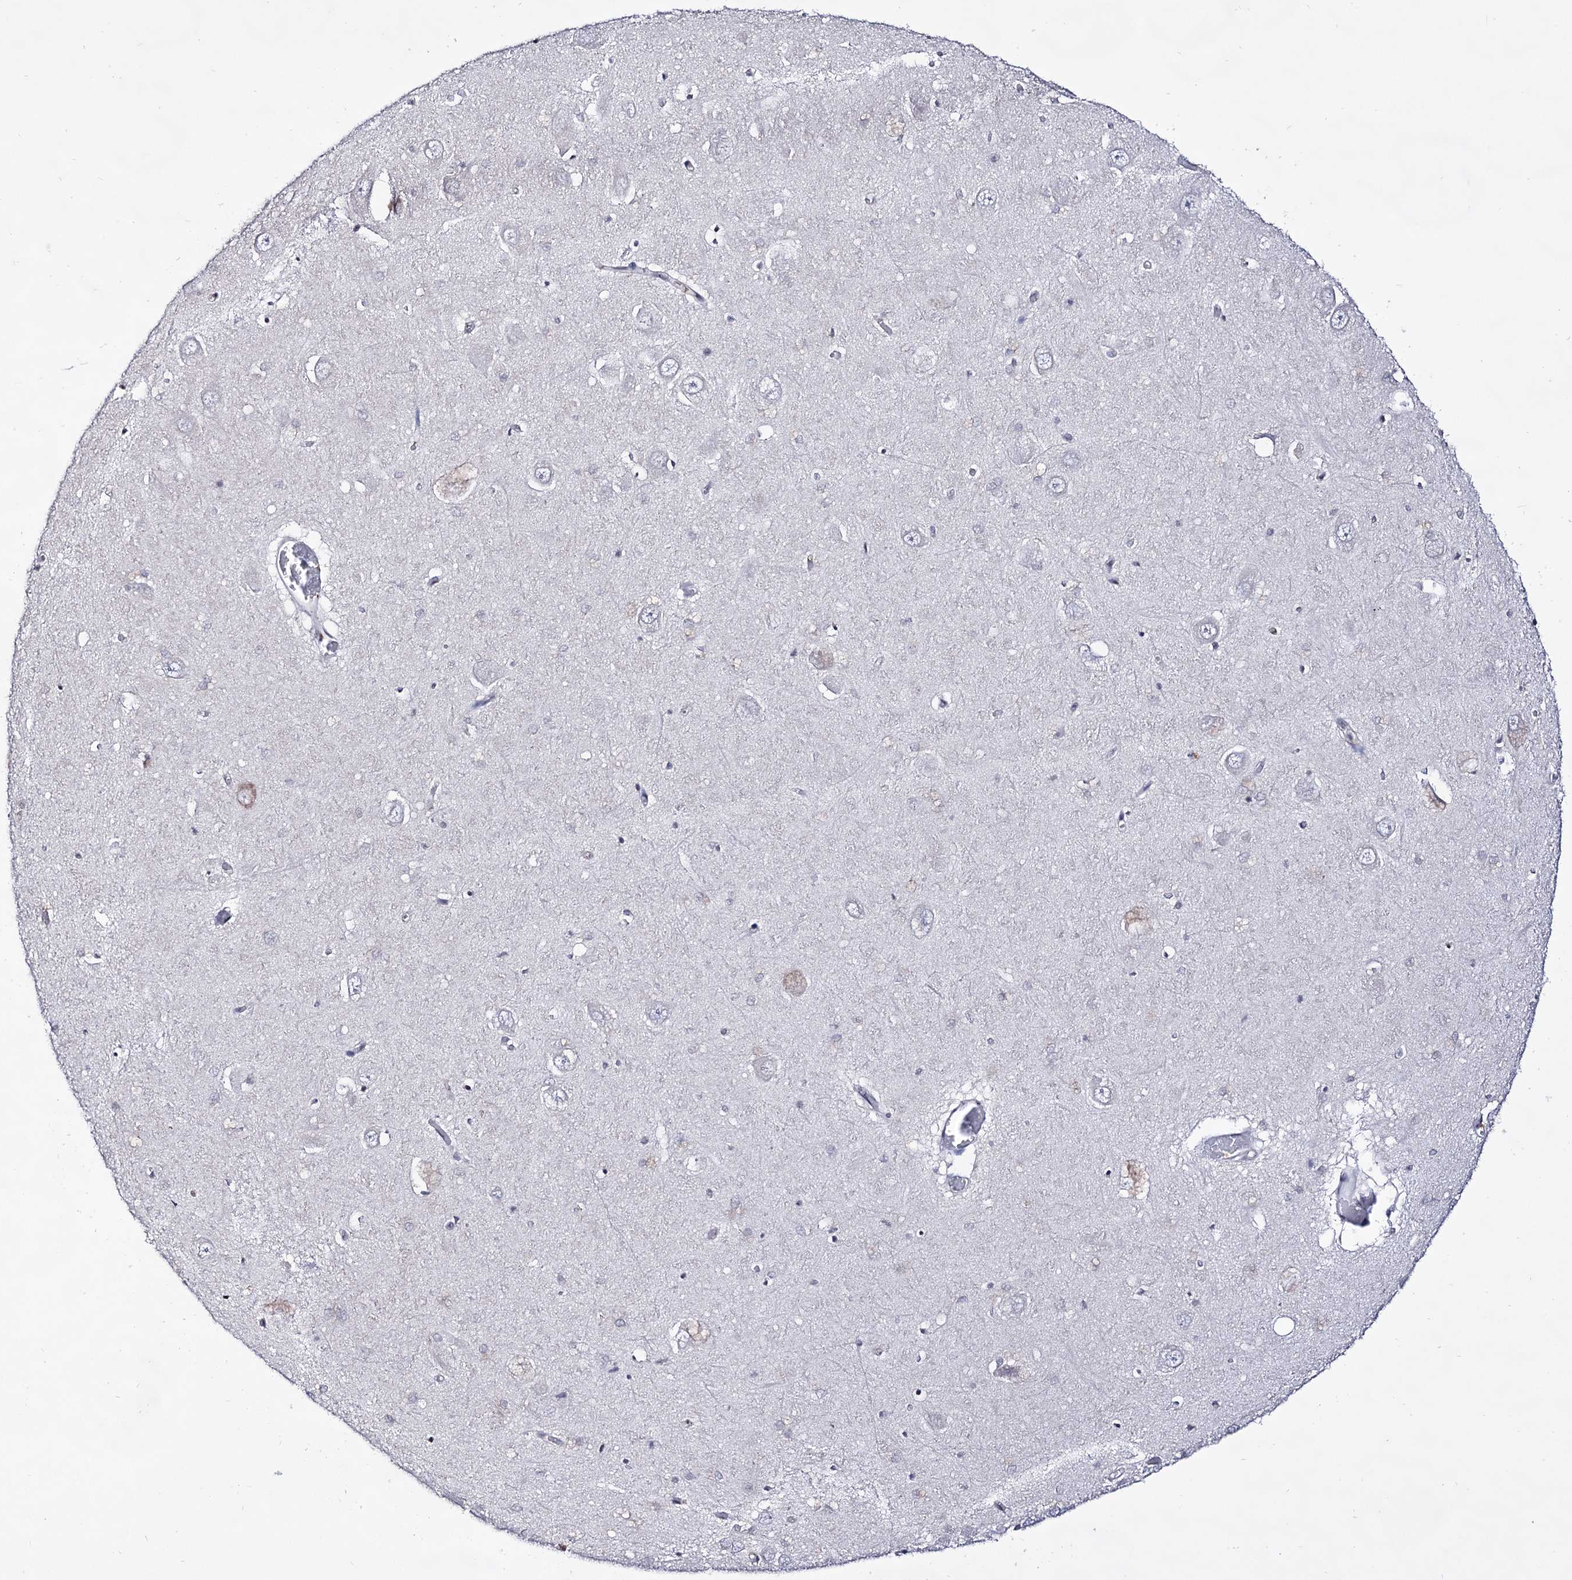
{"staining": {"intensity": "negative", "quantity": "none", "location": "none"}, "tissue": "hippocampus", "cell_type": "Glial cells", "image_type": "normal", "snomed": [{"axis": "morphology", "description": "Normal tissue, NOS"}, {"axis": "topography", "description": "Hippocampus"}], "caption": "Immunohistochemical staining of benign hippocampus shows no significant positivity in glial cells. The staining was performed using DAB to visualize the protein expression in brown, while the nuclei were stained in blue with hematoxylin (Magnification: 20x).", "gene": "PLIN1", "patient": {"sex": "male", "age": 70}}